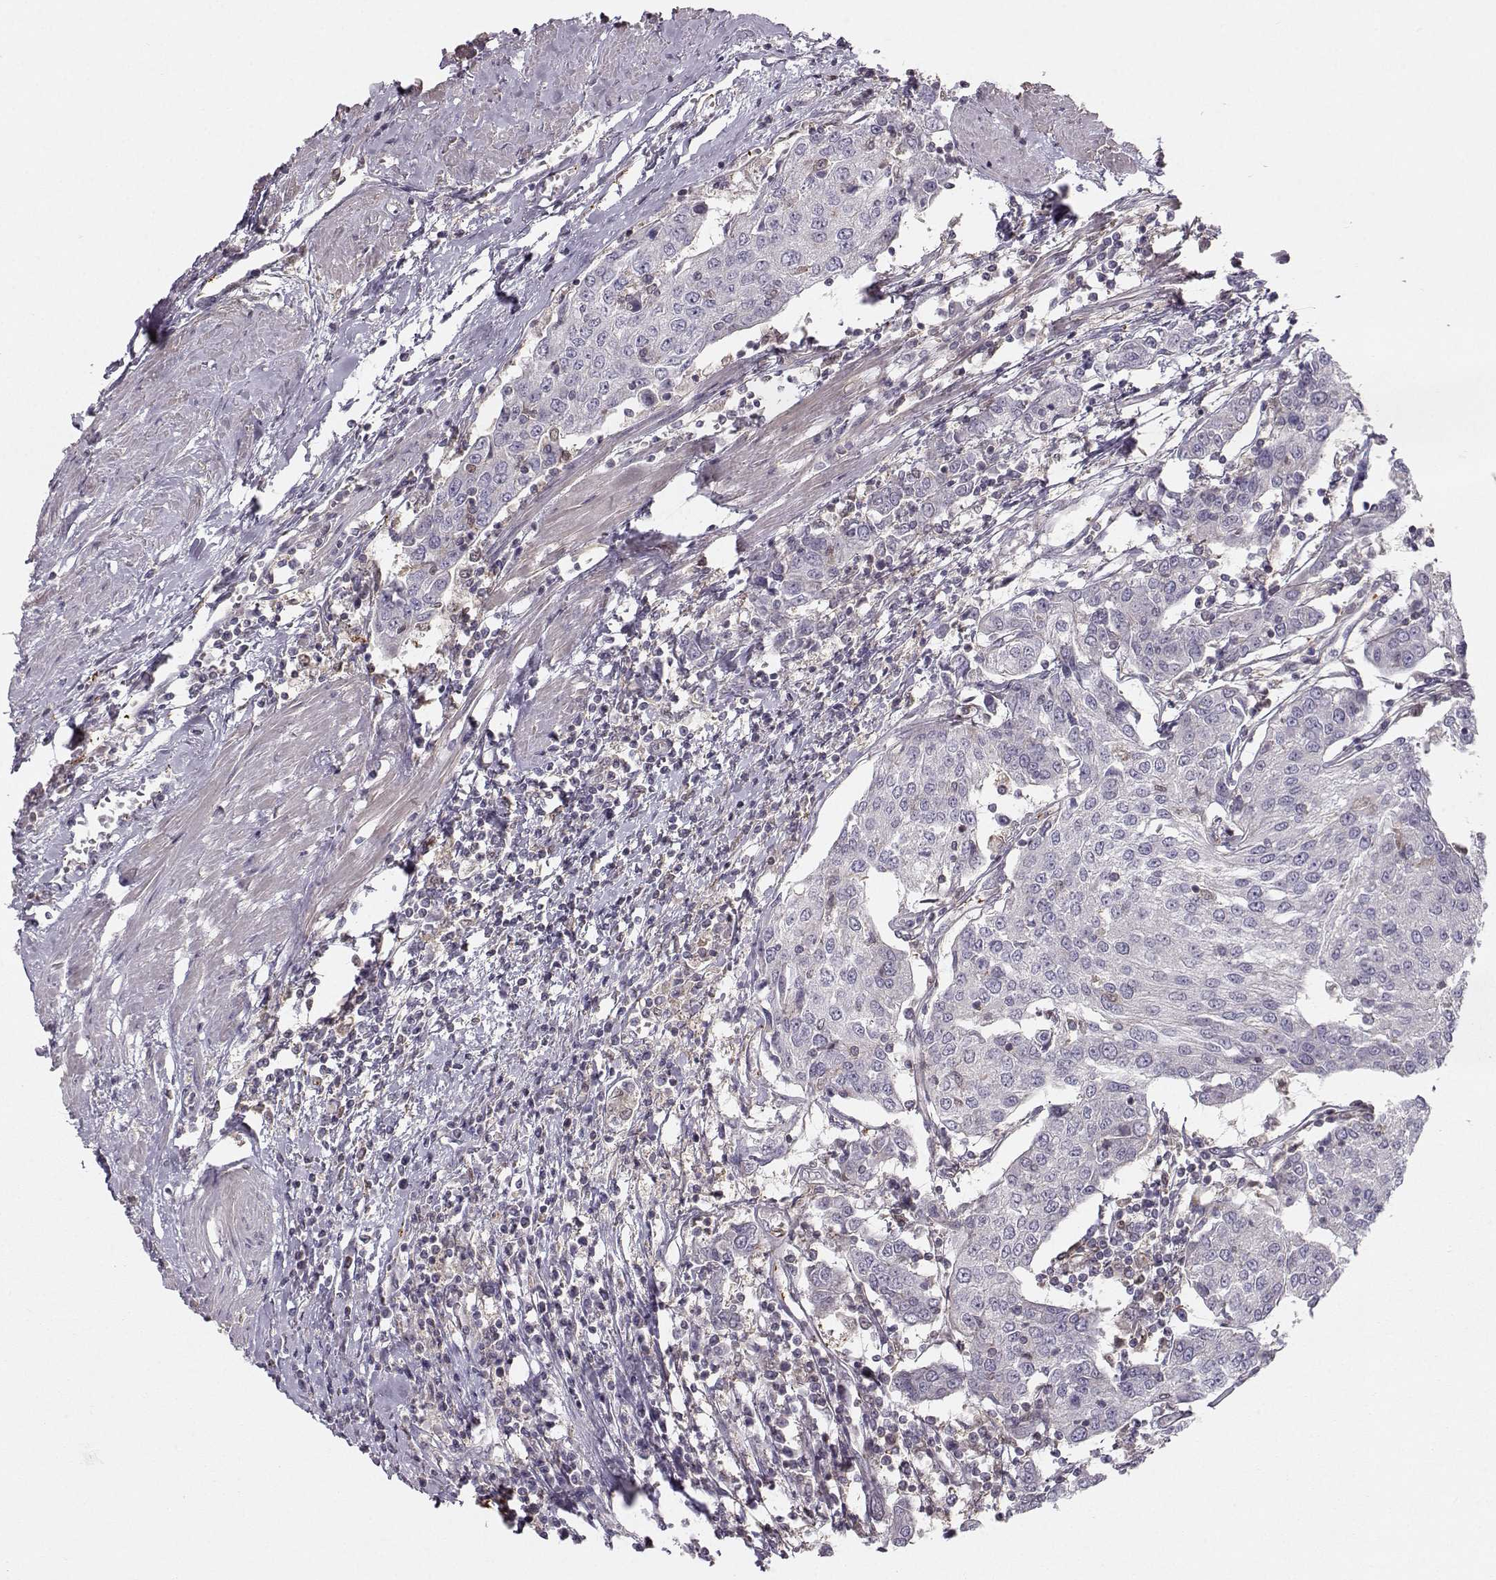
{"staining": {"intensity": "negative", "quantity": "none", "location": "none"}, "tissue": "urothelial cancer", "cell_type": "Tumor cells", "image_type": "cancer", "snomed": [{"axis": "morphology", "description": "Urothelial carcinoma, High grade"}, {"axis": "topography", "description": "Urinary bladder"}], "caption": "The immunohistochemistry (IHC) micrograph has no significant expression in tumor cells of urothelial carcinoma (high-grade) tissue.", "gene": "ASB16", "patient": {"sex": "female", "age": 85}}